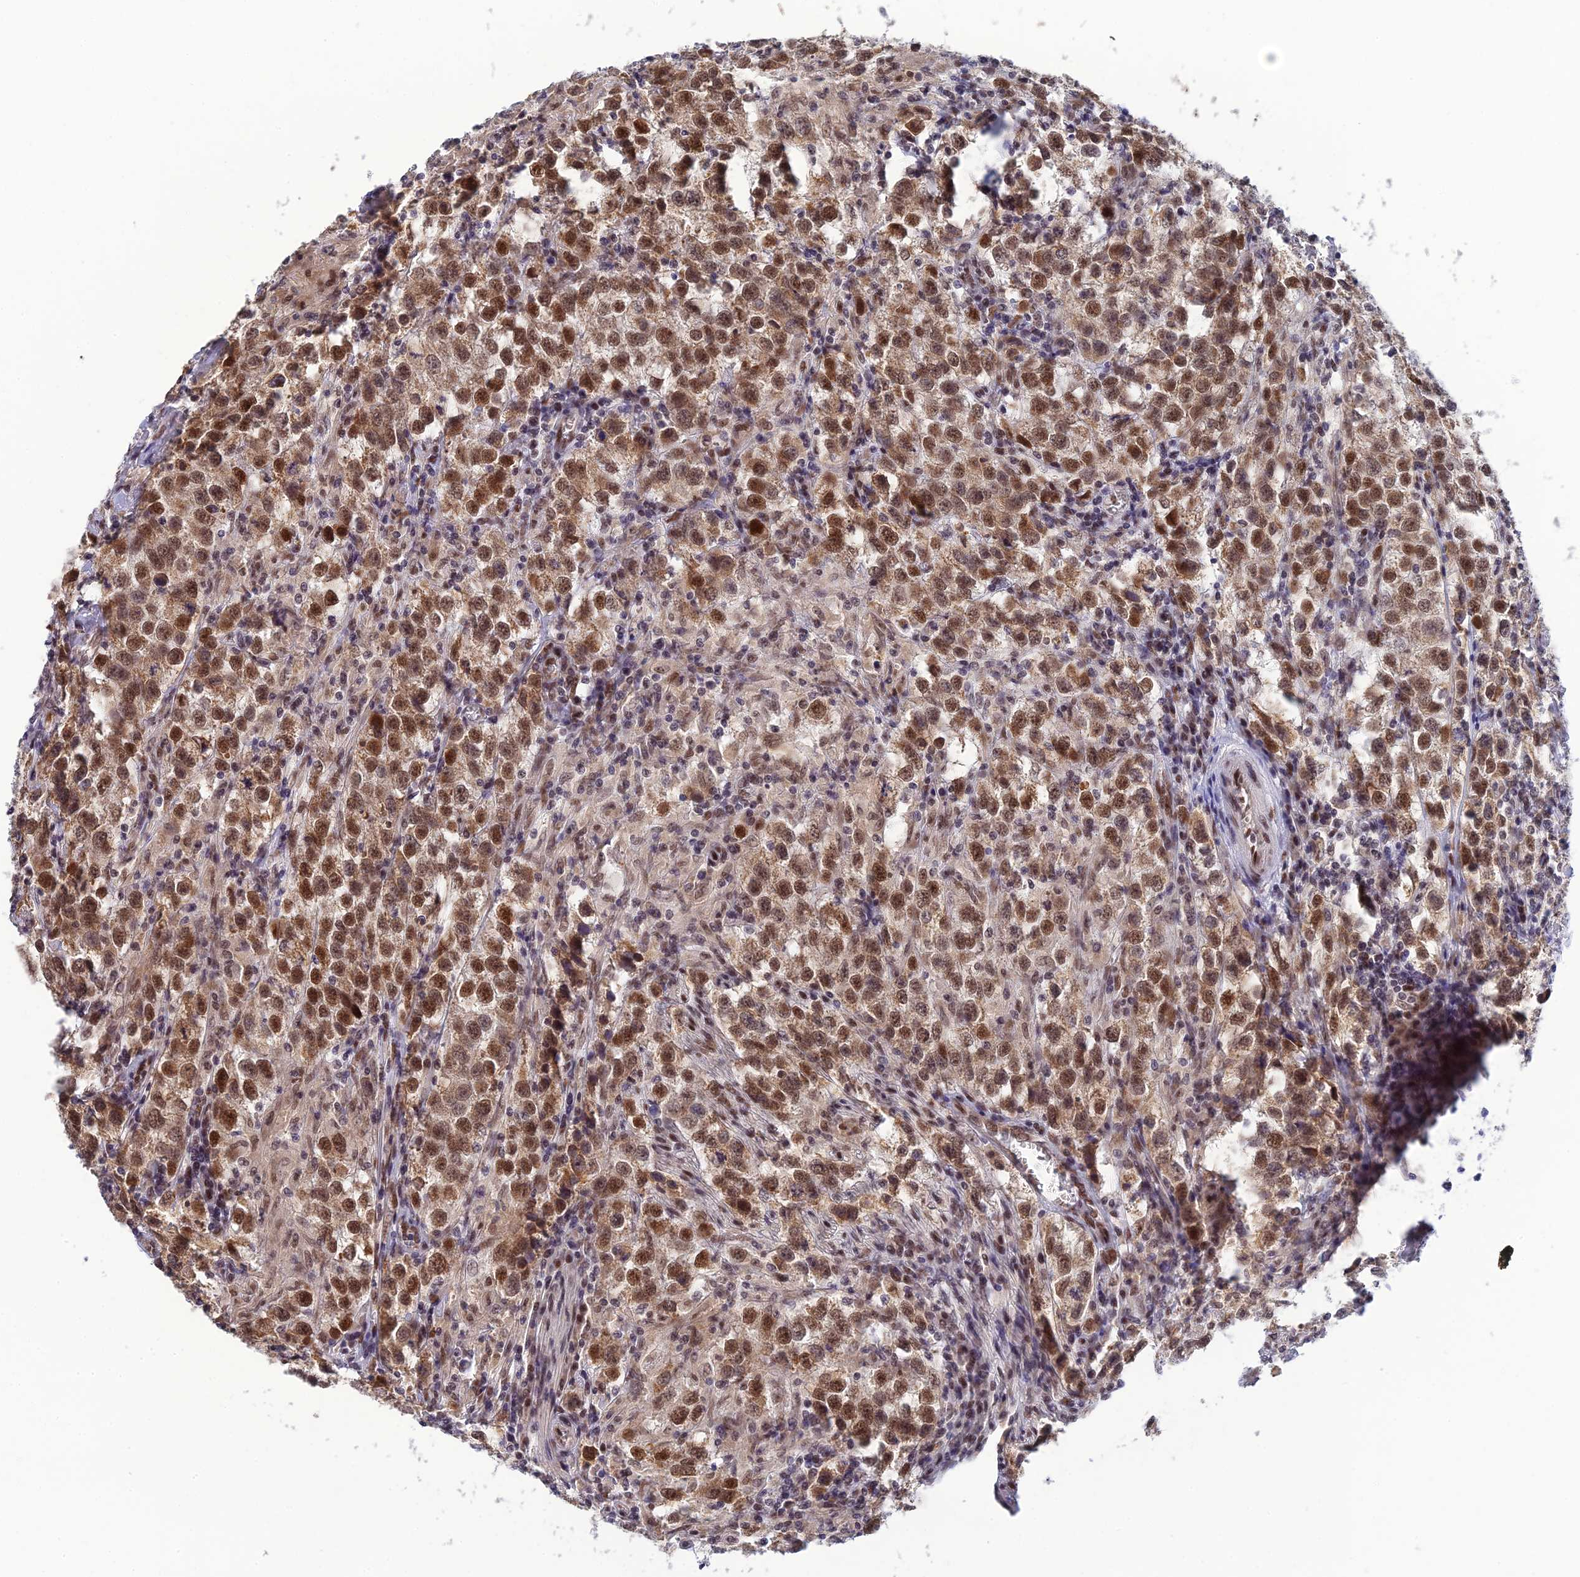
{"staining": {"intensity": "moderate", "quantity": ">75%", "location": "nuclear"}, "tissue": "testis cancer", "cell_type": "Tumor cells", "image_type": "cancer", "snomed": [{"axis": "morphology", "description": "Seminoma, NOS"}, {"axis": "morphology", "description": "Carcinoma, Embryonal, NOS"}, {"axis": "topography", "description": "Testis"}], "caption": "A high-resolution photomicrograph shows IHC staining of testis cancer (seminoma), which shows moderate nuclear expression in approximately >75% of tumor cells.", "gene": "C2orf49", "patient": {"sex": "male", "age": 43}}